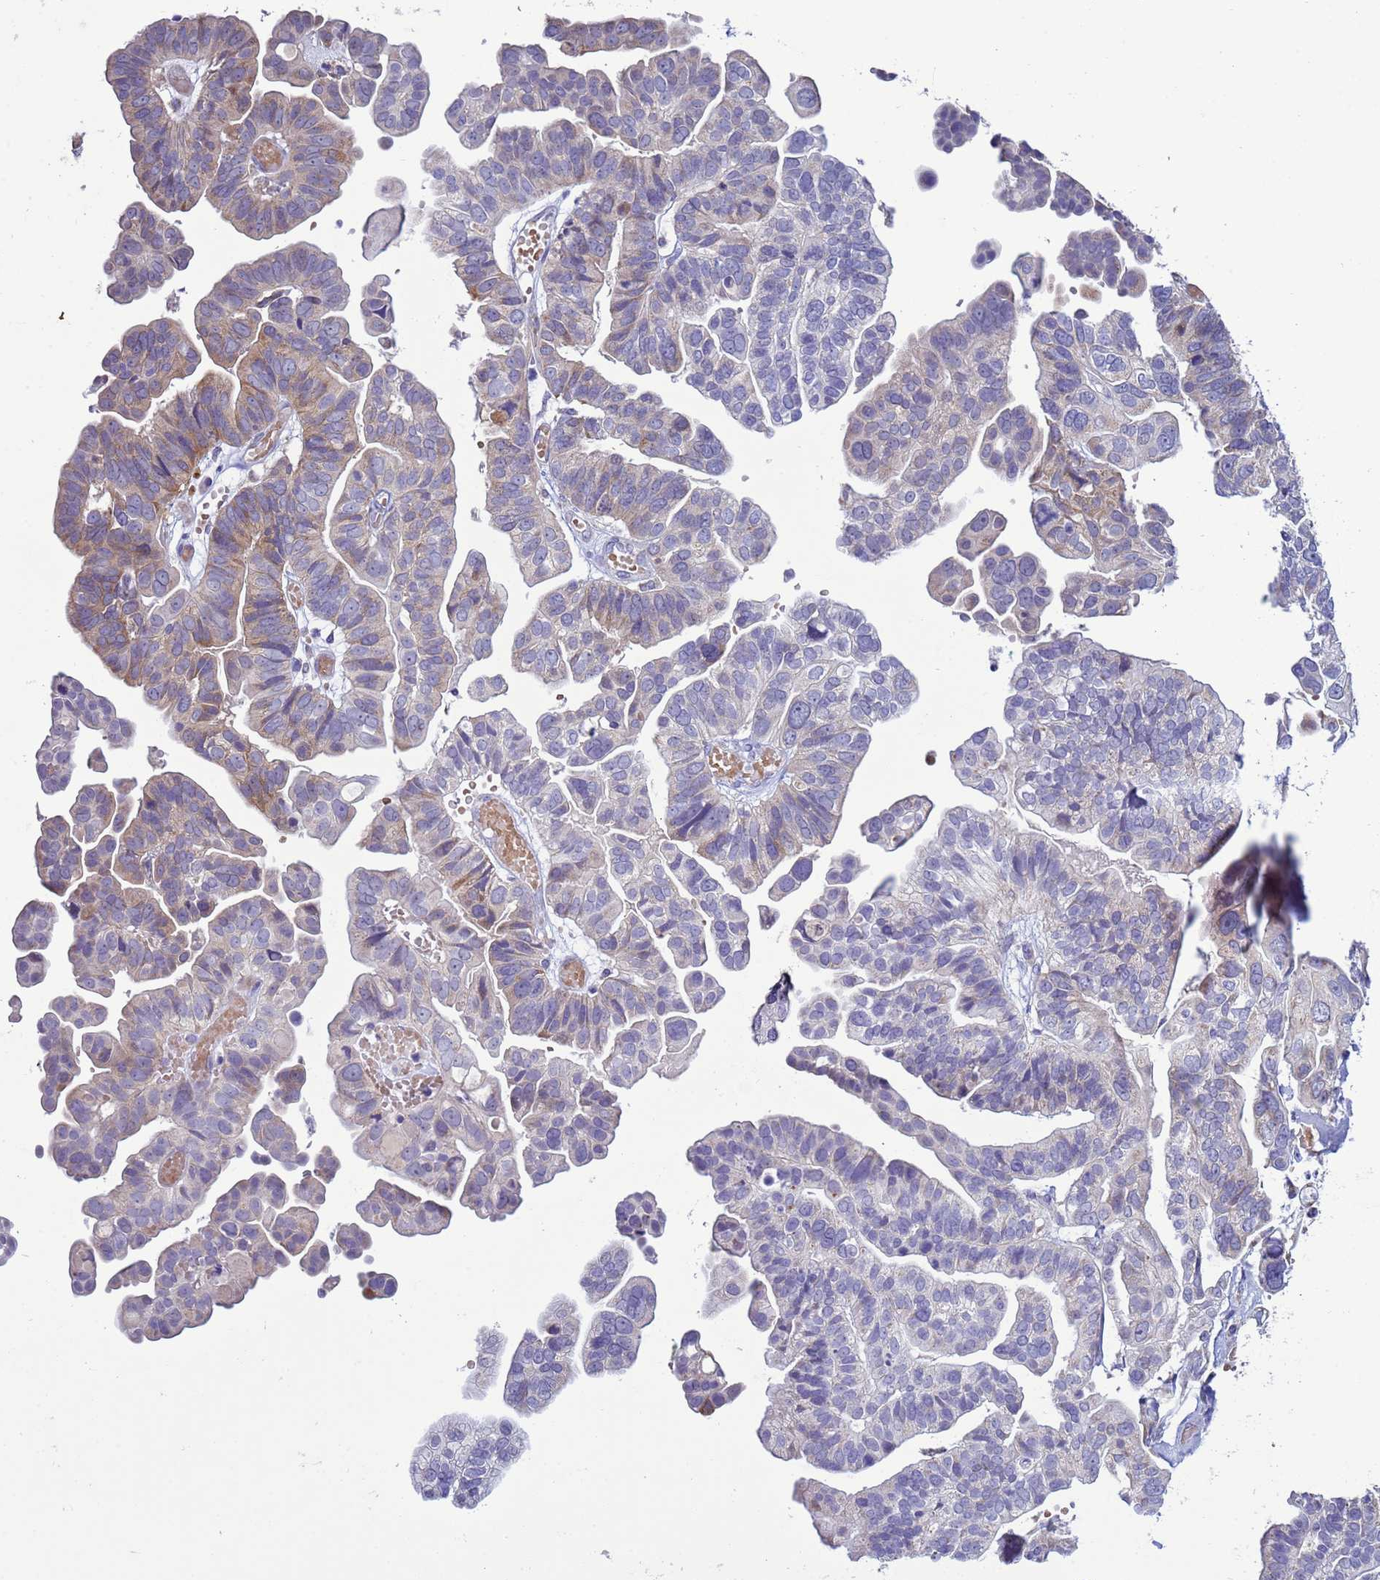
{"staining": {"intensity": "weak", "quantity": "25%-75%", "location": "cytoplasmic/membranous"}, "tissue": "ovarian cancer", "cell_type": "Tumor cells", "image_type": "cancer", "snomed": [{"axis": "morphology", "description": "Cystadenocarcinoma, serous, NOS"}, {"axis": "topography", "description": "Ovary"}], "caption": "Brown immunohistochemical staining in human serous cystadenocarcinoma (ovarian) exhibits weak cytoplasmic/membranous staining in about 25%-75% of tumor cells. (DAB (3,3'-diaminobenzidine) IHC, brown staining for protein, blue staining for nuclei).", "gene": "ABHD17B", "patient": {"sex": "female", "age": 56}}